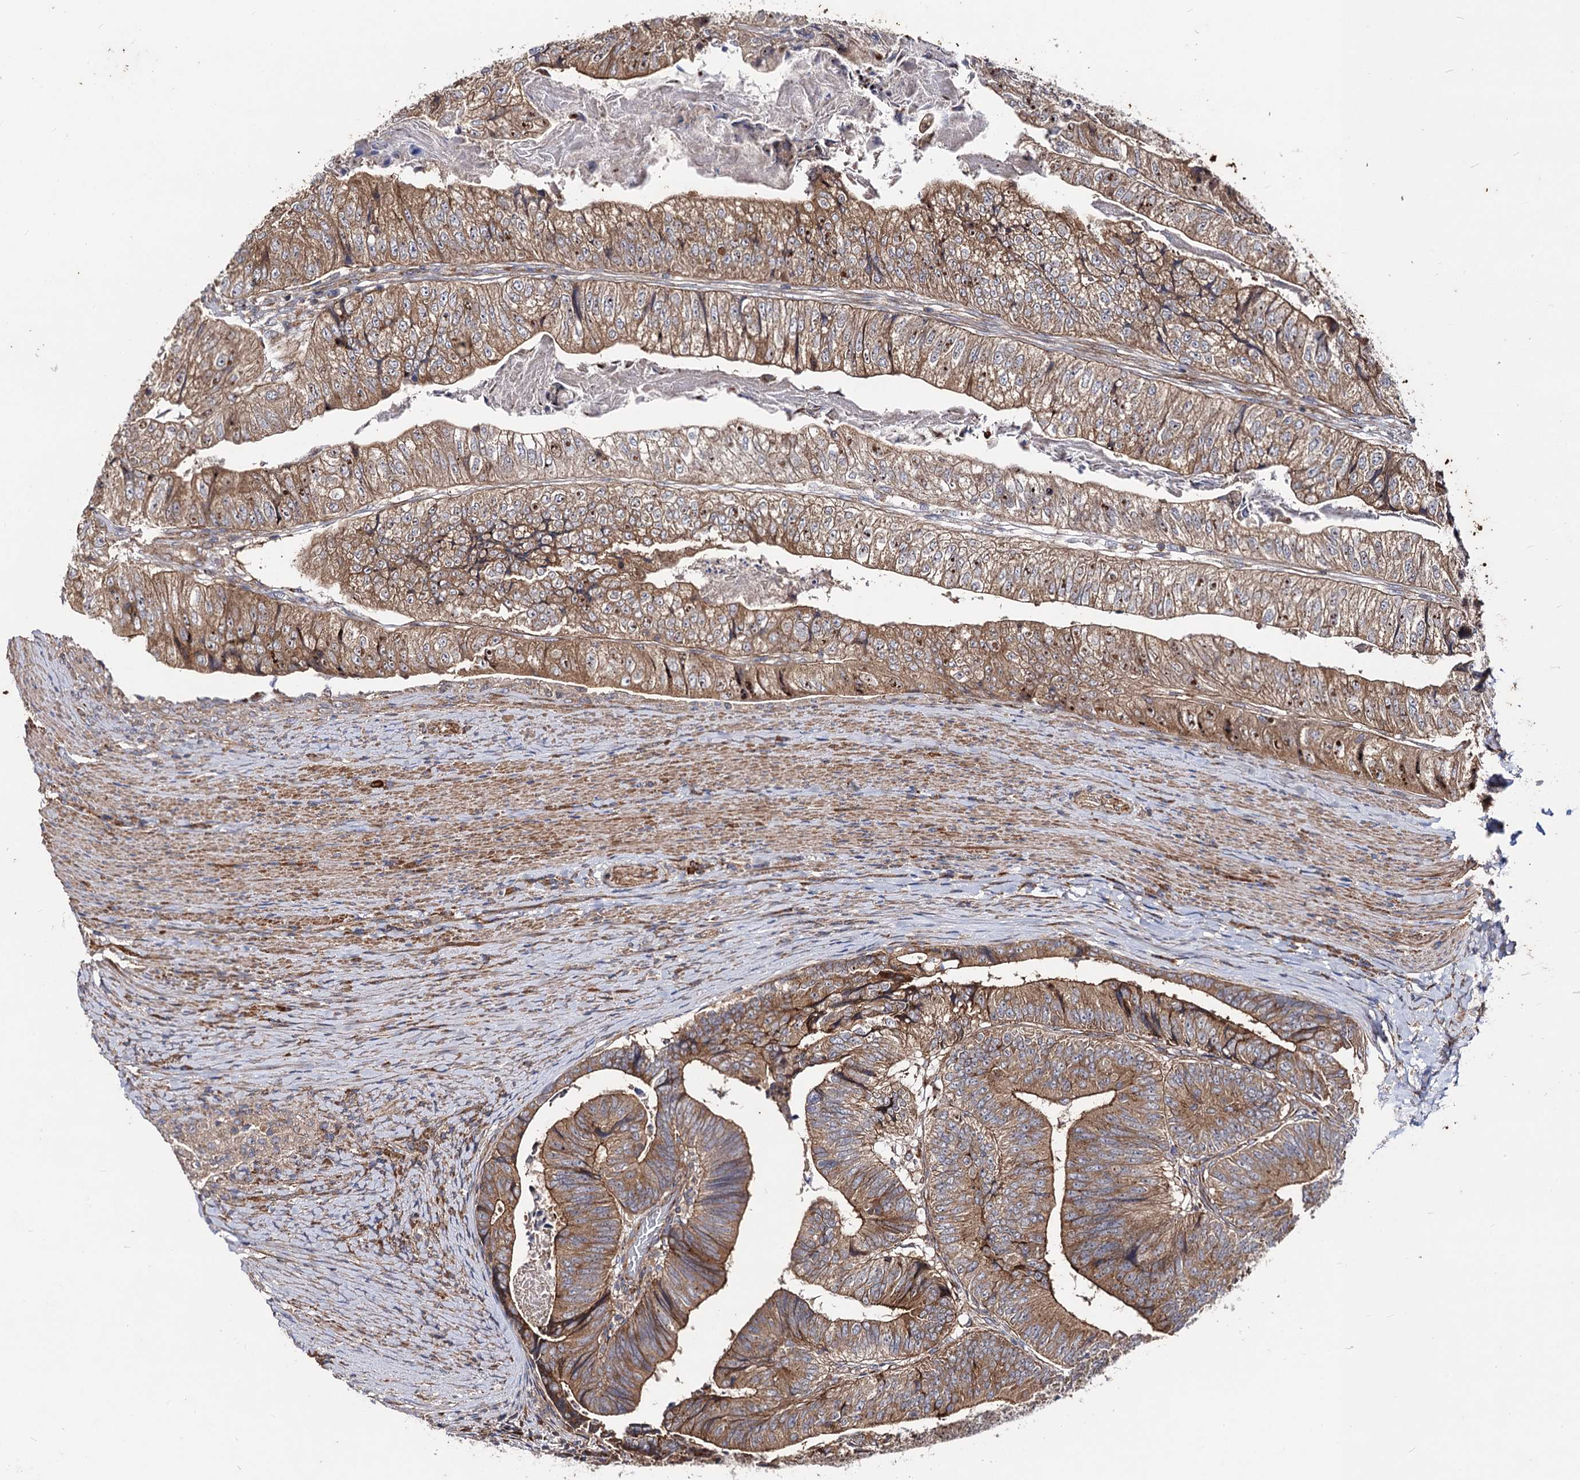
{"staining": {"intensity": "moderate", "quantity": ">75%", "location": "cytoplasmic/membranous"}, "tissue": "colorectal cancer", "cell_type": "Tumor cells", "image_type": "cancer", "snomed": [{"axis": "morphology", "description": "Adenocarcinoma, NOS"}, {"axis": "topography", "description": "Colon"}], "caption": "High-power microscopy captured an immunohistochemistry (IHC) photomicrograph of colorectal adenocarcinoma, revealing moderate cytoplasmic/membranous expression in about >75% of tumor cells.", "gene": "DYDC1", "patient": {"sex": "female", "age": 67}}